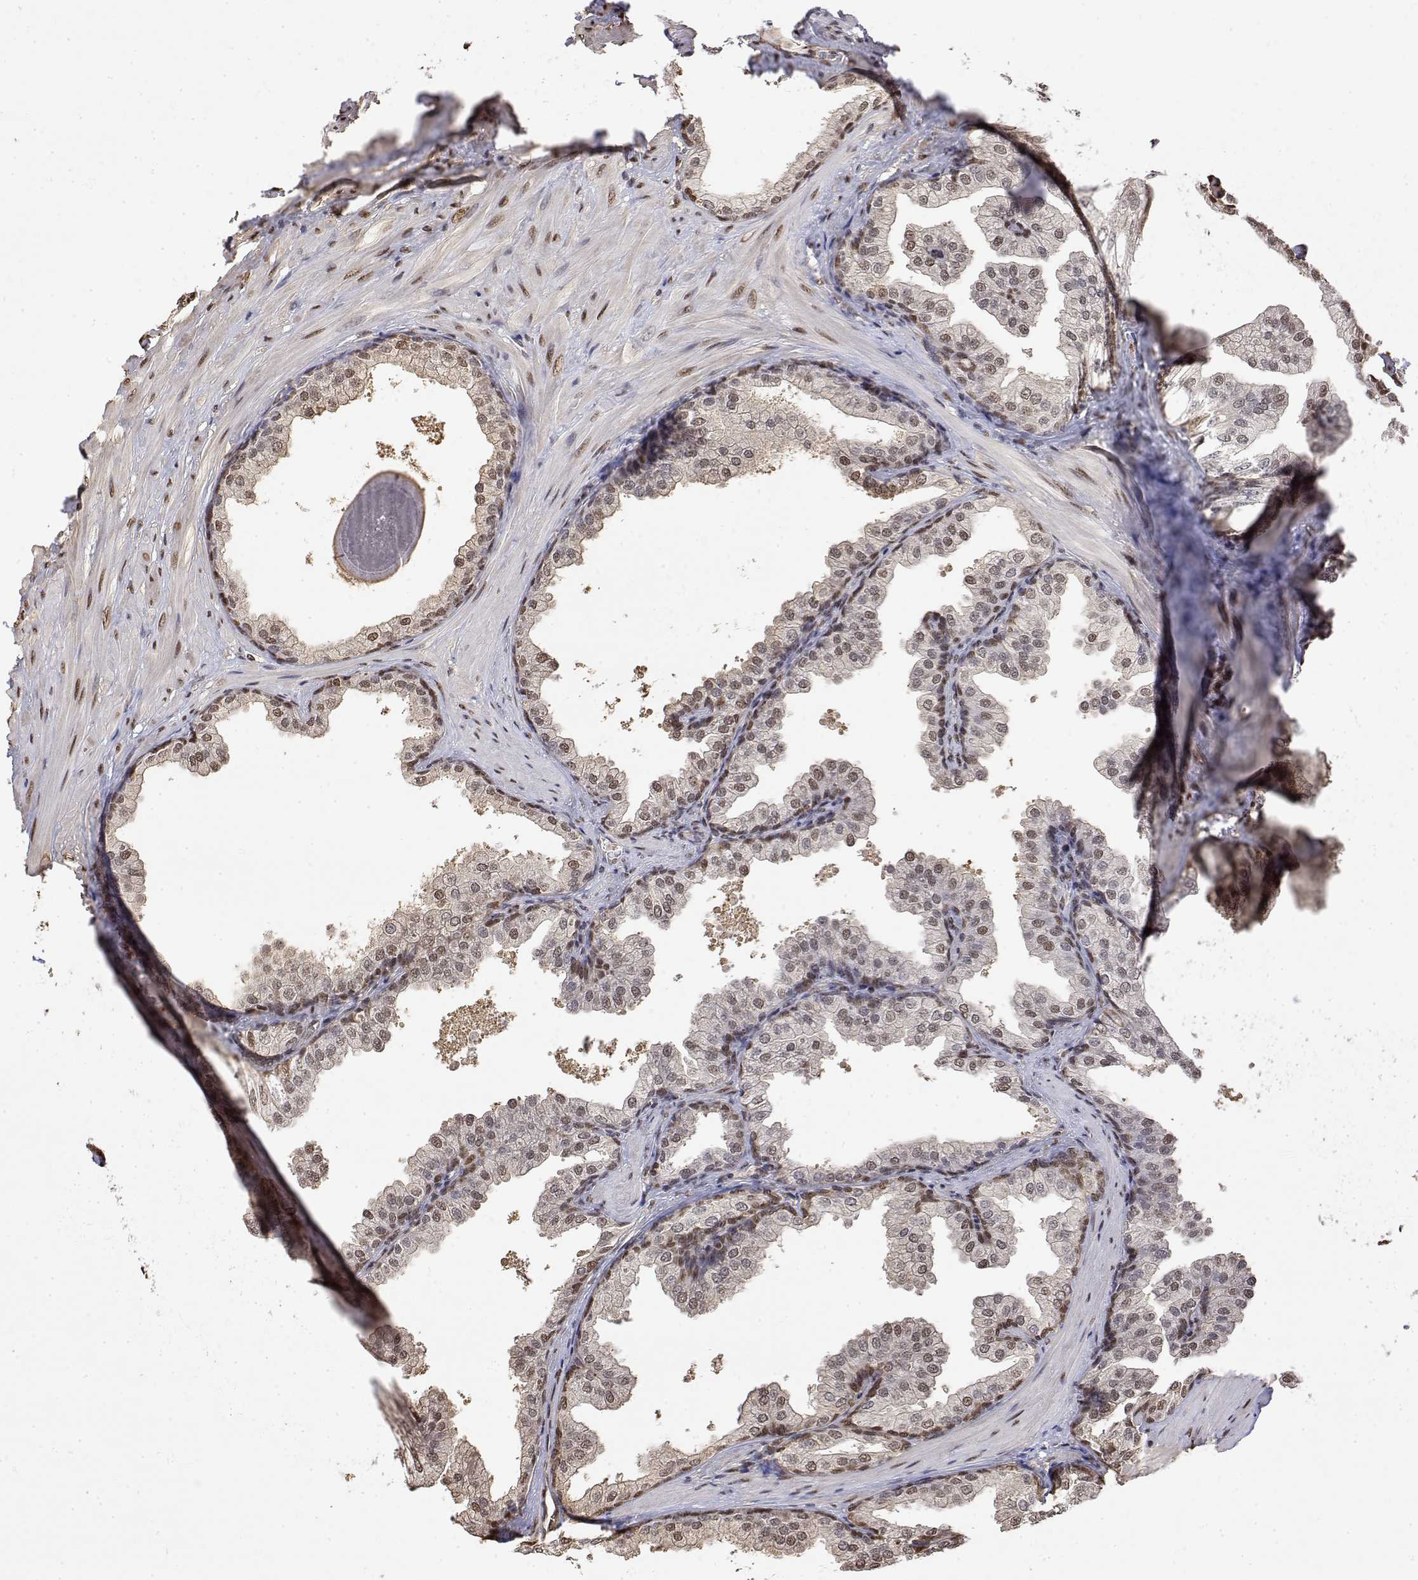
{"staining": {"intensity": "moderate", "quantity": "25%-75%", "location": "nuclear"}, "tissue": "prostate", "cell_type": "Glandular cells", "image_type": "normal", "snomed": [{"axis": "morphology", "description": "Normal tissue, NOS"}, {"axis": "topography", "description": "Prostate"}], "caption": "A brown stain labels moderate nuclear staining of a protein in glandular cells of unremarkable prostate. The staining was performed using DAB (3,3'-diaminobenzidine) to visualize the protein expression in brown, while the nuclei were stained in blue with hematoxylin (Magnification: 20x).", "gene": "TPI1", "patient": {"sex": "male", "age": 37}}